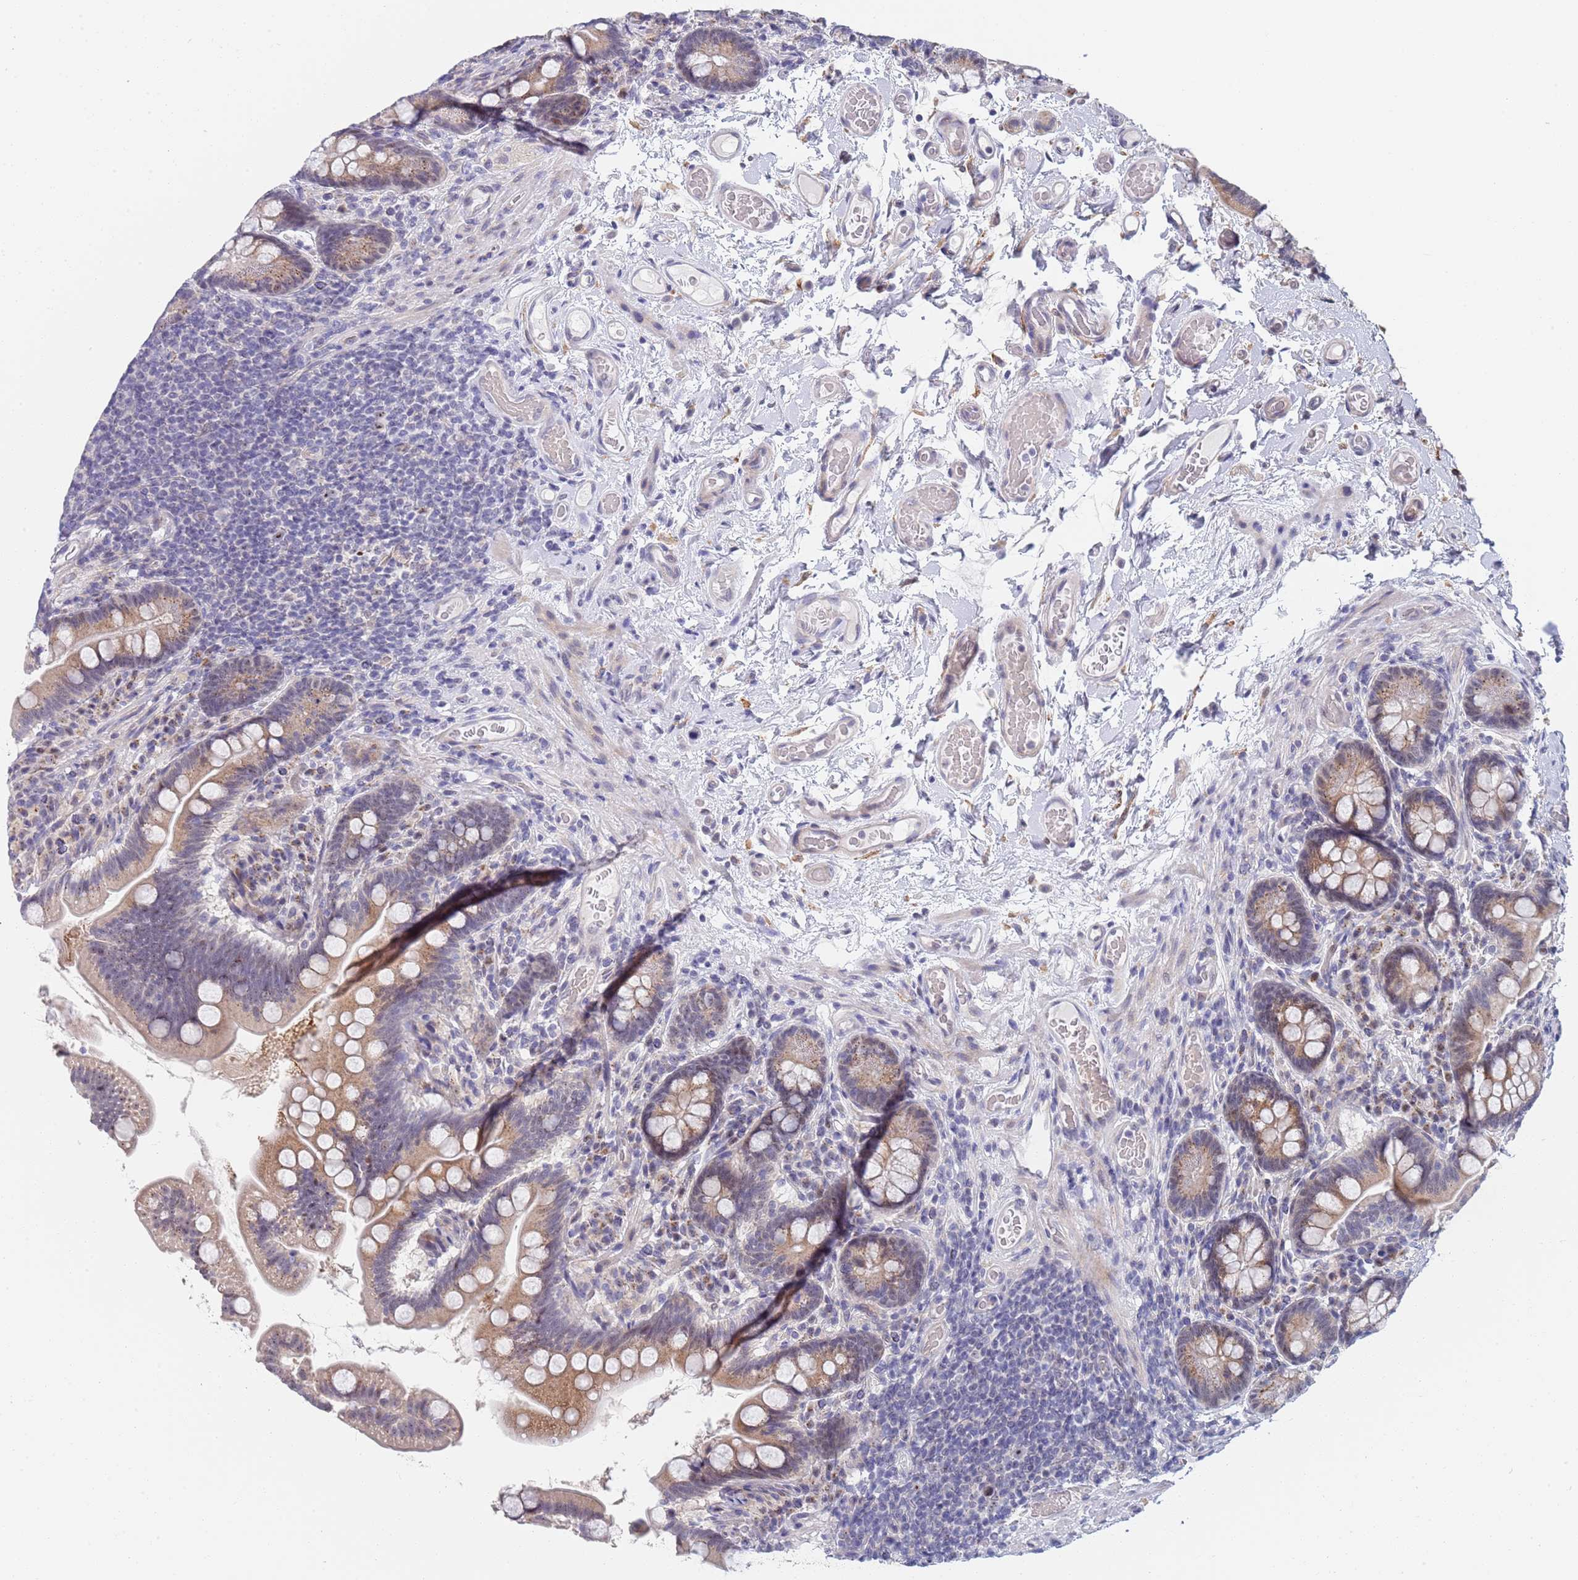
{"staining": {"intensity": "moderate", "quantity": ">75%", "location": "cytoplasmic/membranous,nuclear"}, "tissue": "small intestine", "cell_type": "Glandular cells", "image_type": "normal", "snomed": [{"axis": "morphology", "description": "Normal tissue, NOS"}, {"axis": "topography", "description": "Small intestine"}], "caption": "Immunohistochemical staining of unremarkable small intestine shows medium levels of moderate cytoplasmic/membranous,nuclear expression in about >75% of glandular cells.", "gene": "PLCL2", "patient": {"sex": "female", "age": 64}}